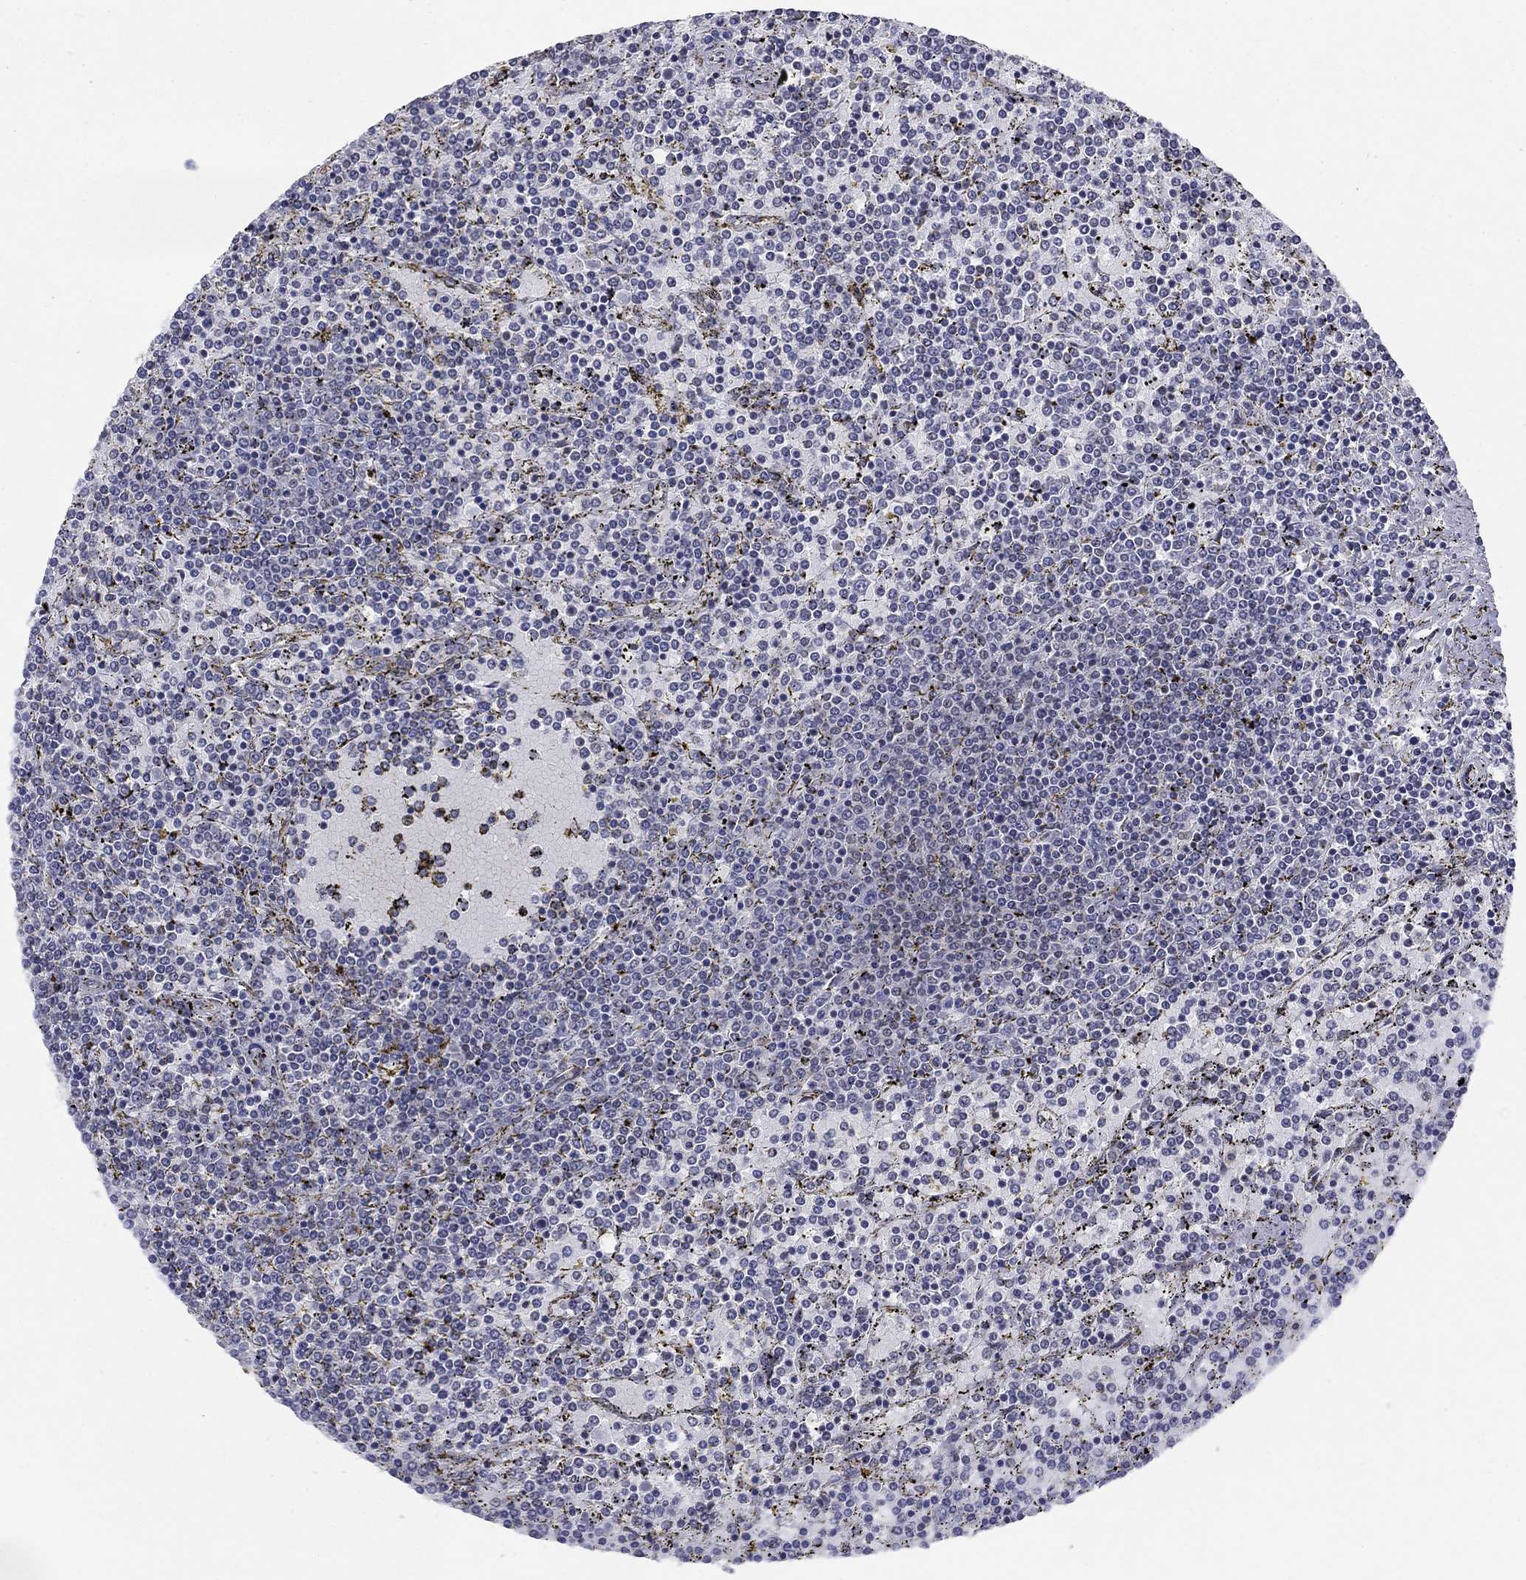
{"staining": {"intensity": "negative", "quantity": "none", "location": "none"}, "tissue": "lymphoma", "cell_type": "Tumor cells", "image_type": "cancer", "snomed": [{"axis": "morphology", "description": "Malignant lymphoma, non-Hodgkin's type, Low grade"}, {"axis": "topography", "description": "Spleen"}], "caption": "Photomicrograph shows no significant protein expression in tumor cells of lymphoma. Nuclei are stained in blue.", "gene": "TIGD4", "patient": {"sex": "female", "age": 77}}